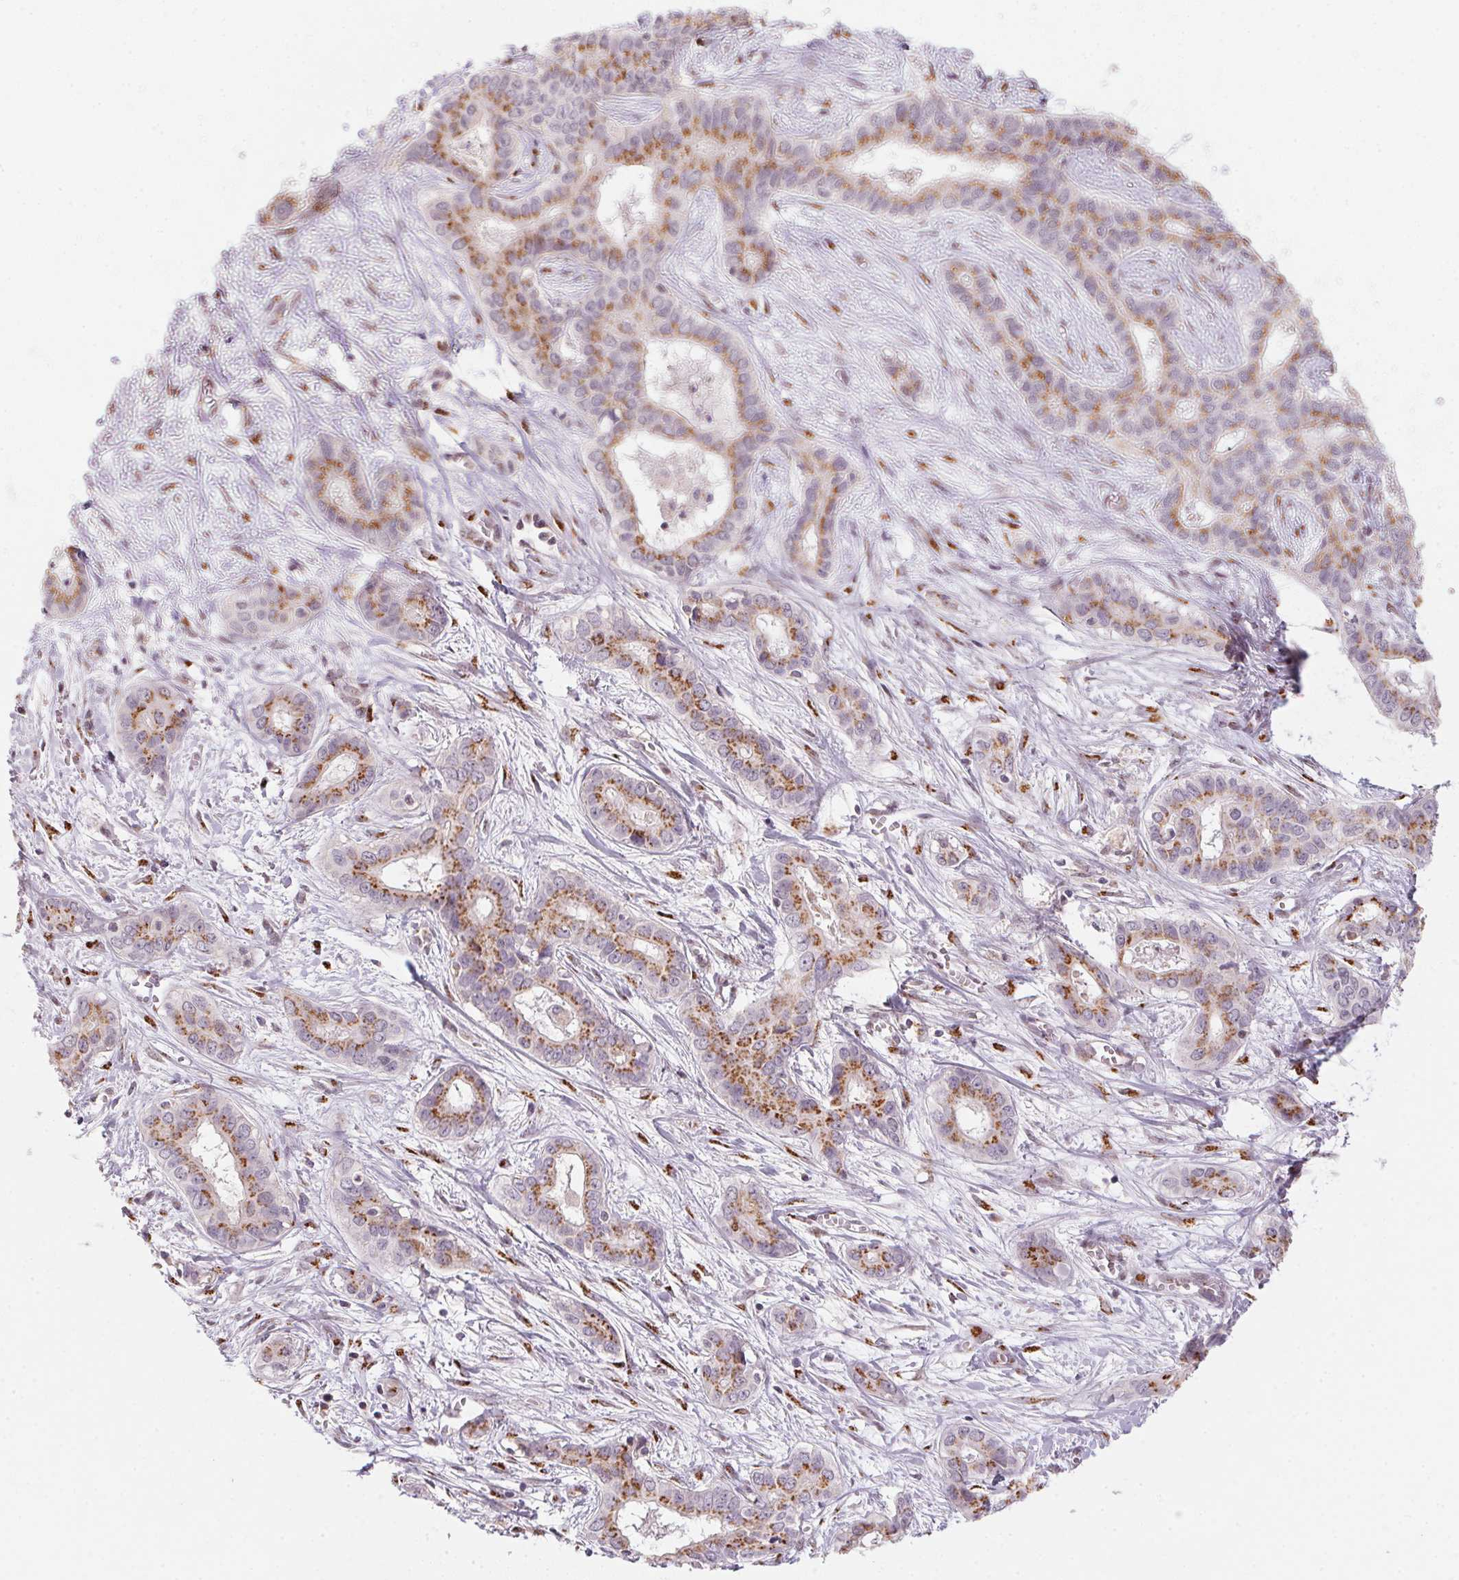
{"staining": {"intensity": "strong", "quantity": ">75%", "location": "cytoplasmic/membranous"}, "tissue": "liver cancer", "cell_type": "Tumor cells", "image_type": "cancer", "snomed": [{"axis": "morphology", "description": "Cholangiocarcinoma"}, {"axis": "topography", "description": "Liver"}], "caption": "There is high levels of strong cytoplasmic/membranous expression in tumor cells of liver cancer, as demonstrated by immunohistochemical staining (brown color).", "gene": "RAB22A", "patient": {"sex": "female", "age": 65}}